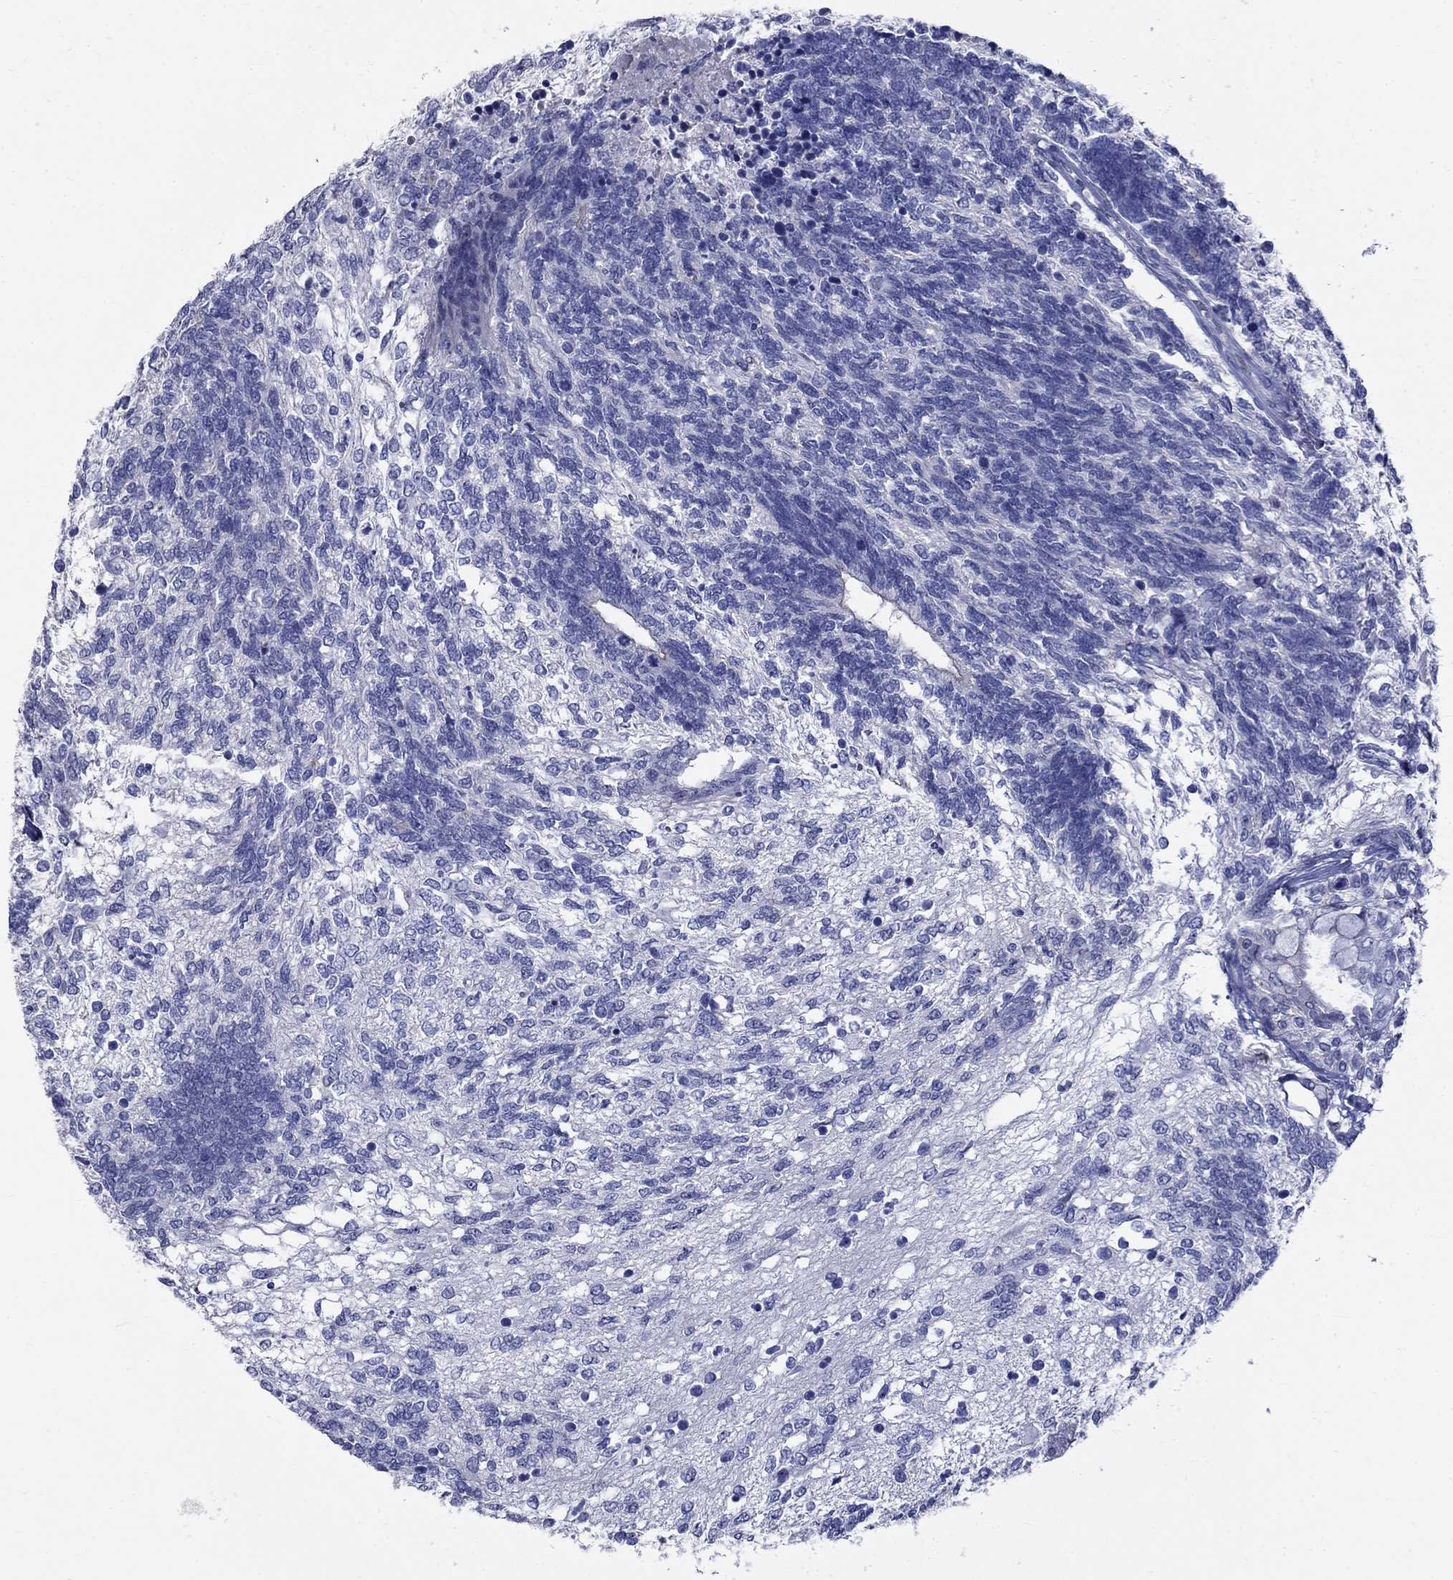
{"staining": {"intensity": "negative", "quantity": "none", "location": "none"}, "tissue": "testis cancer", "cell_type": "Tumor cells", "image_type": "cancer", "snomed": [{"axis": "morphology", "description": "Seminoma, NOS"}, {"axis": "morphology", "description": "Carcinoma, Embryonal, NOS"}, {"axis": "topography", "description": "Testis"}], "caption": "Testis cancer stained for a protein using IHC exhibits no staining tumor cells.", "gene": "GUCA1A", "patient": {"sex": "male", "age": 41}}